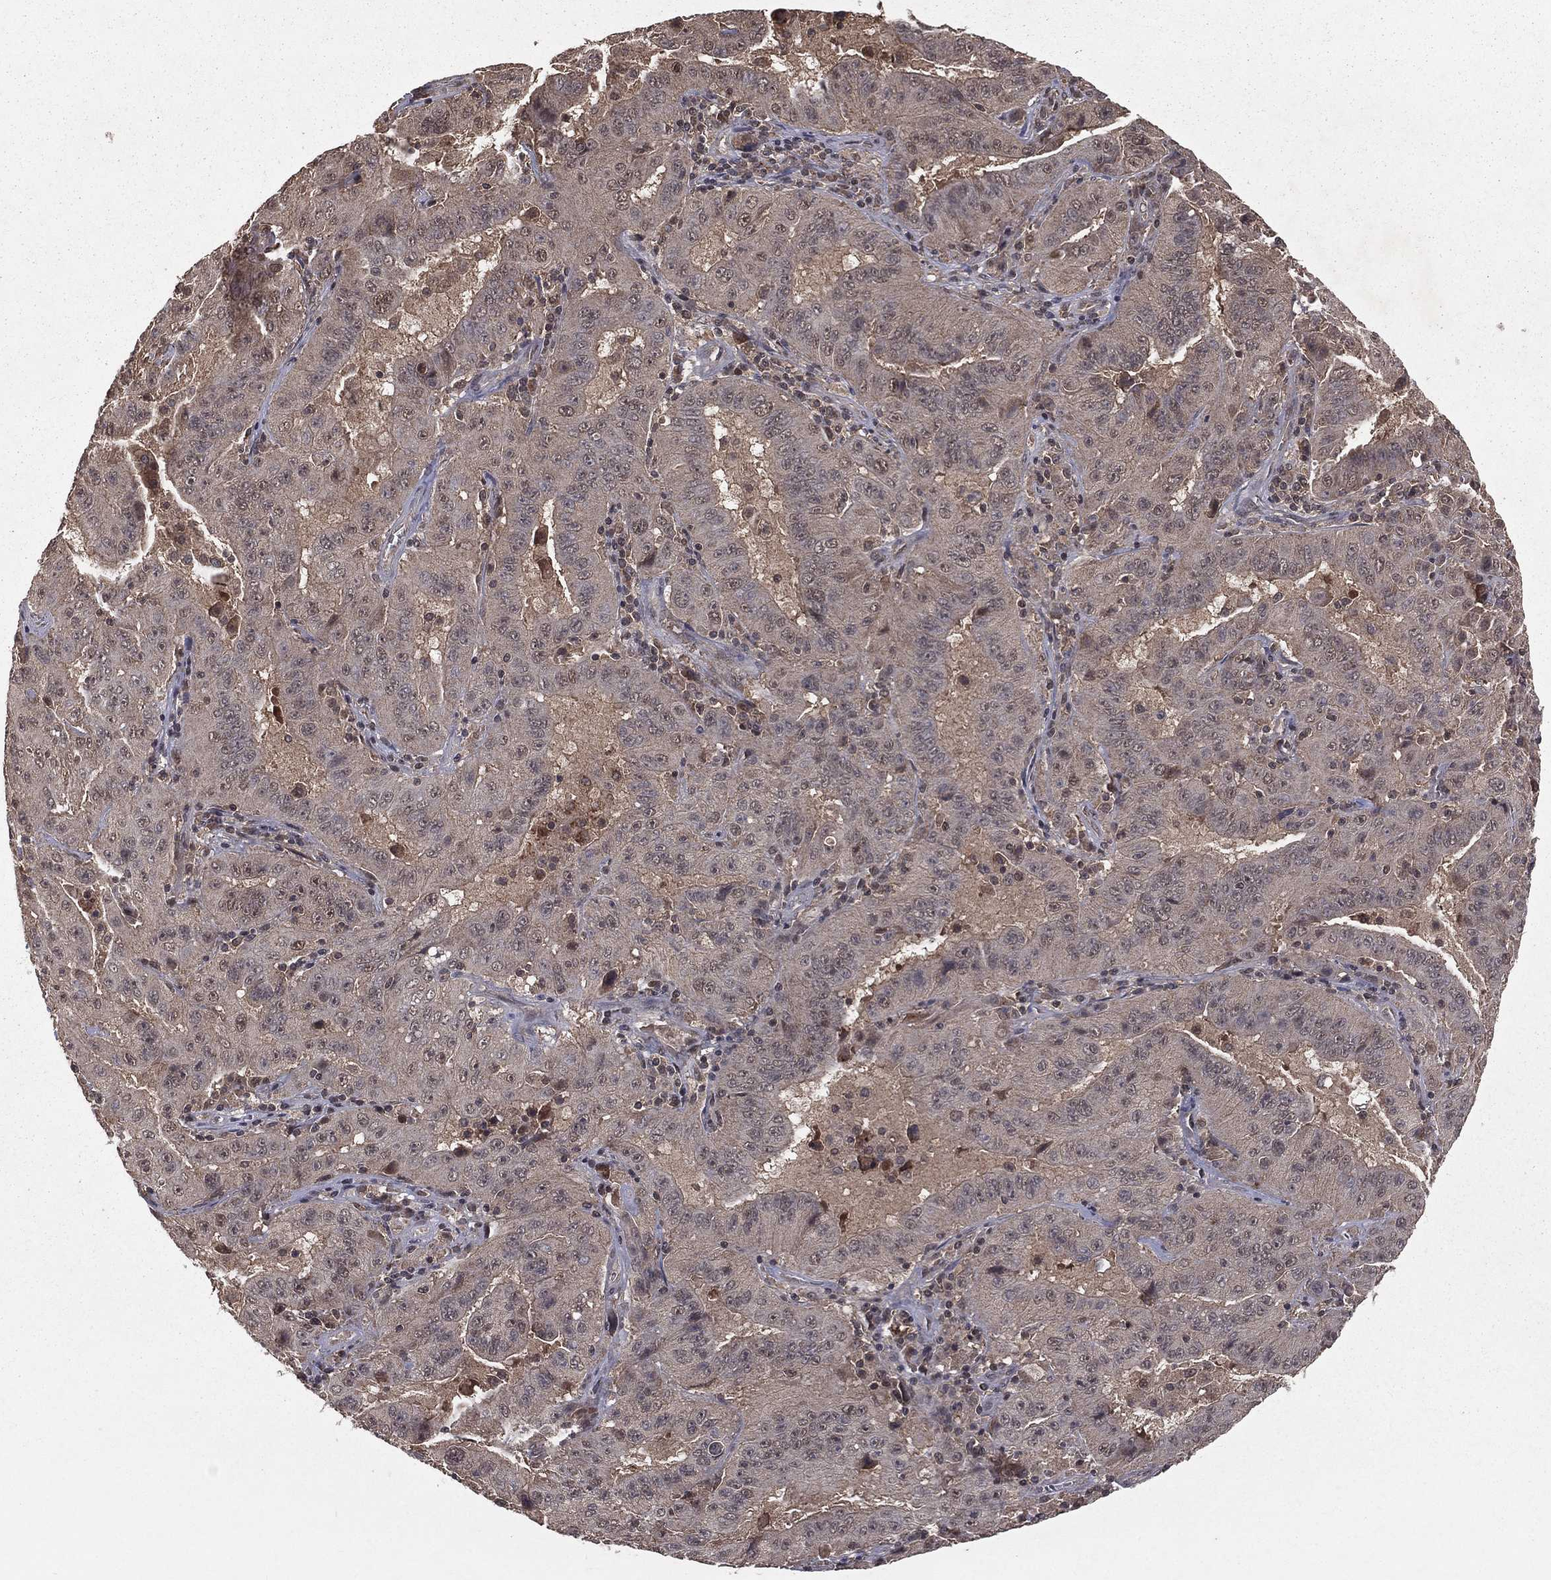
{"staining": {"intensity": "negative", "quantity": "none", "location": "none"}, "tissue": "pancreatic cancer", "cell_type": "Tumor cells", "image_type": "cancer", "snomed": [{"axis": "morphology", "description": "Adenocarcinoma, NOS"}, {"axis": "topography", "description": "Pancreas"}], "caption": "The histopathology image displays no staining of tumor cells in pancreatic cancer (adenocarcinoma). (Brightfield microscopy of DAB immunohistochemistry at high magnification).", "gene": "ZDHHC15", "patient": {"sex": "male", "age": 63}}